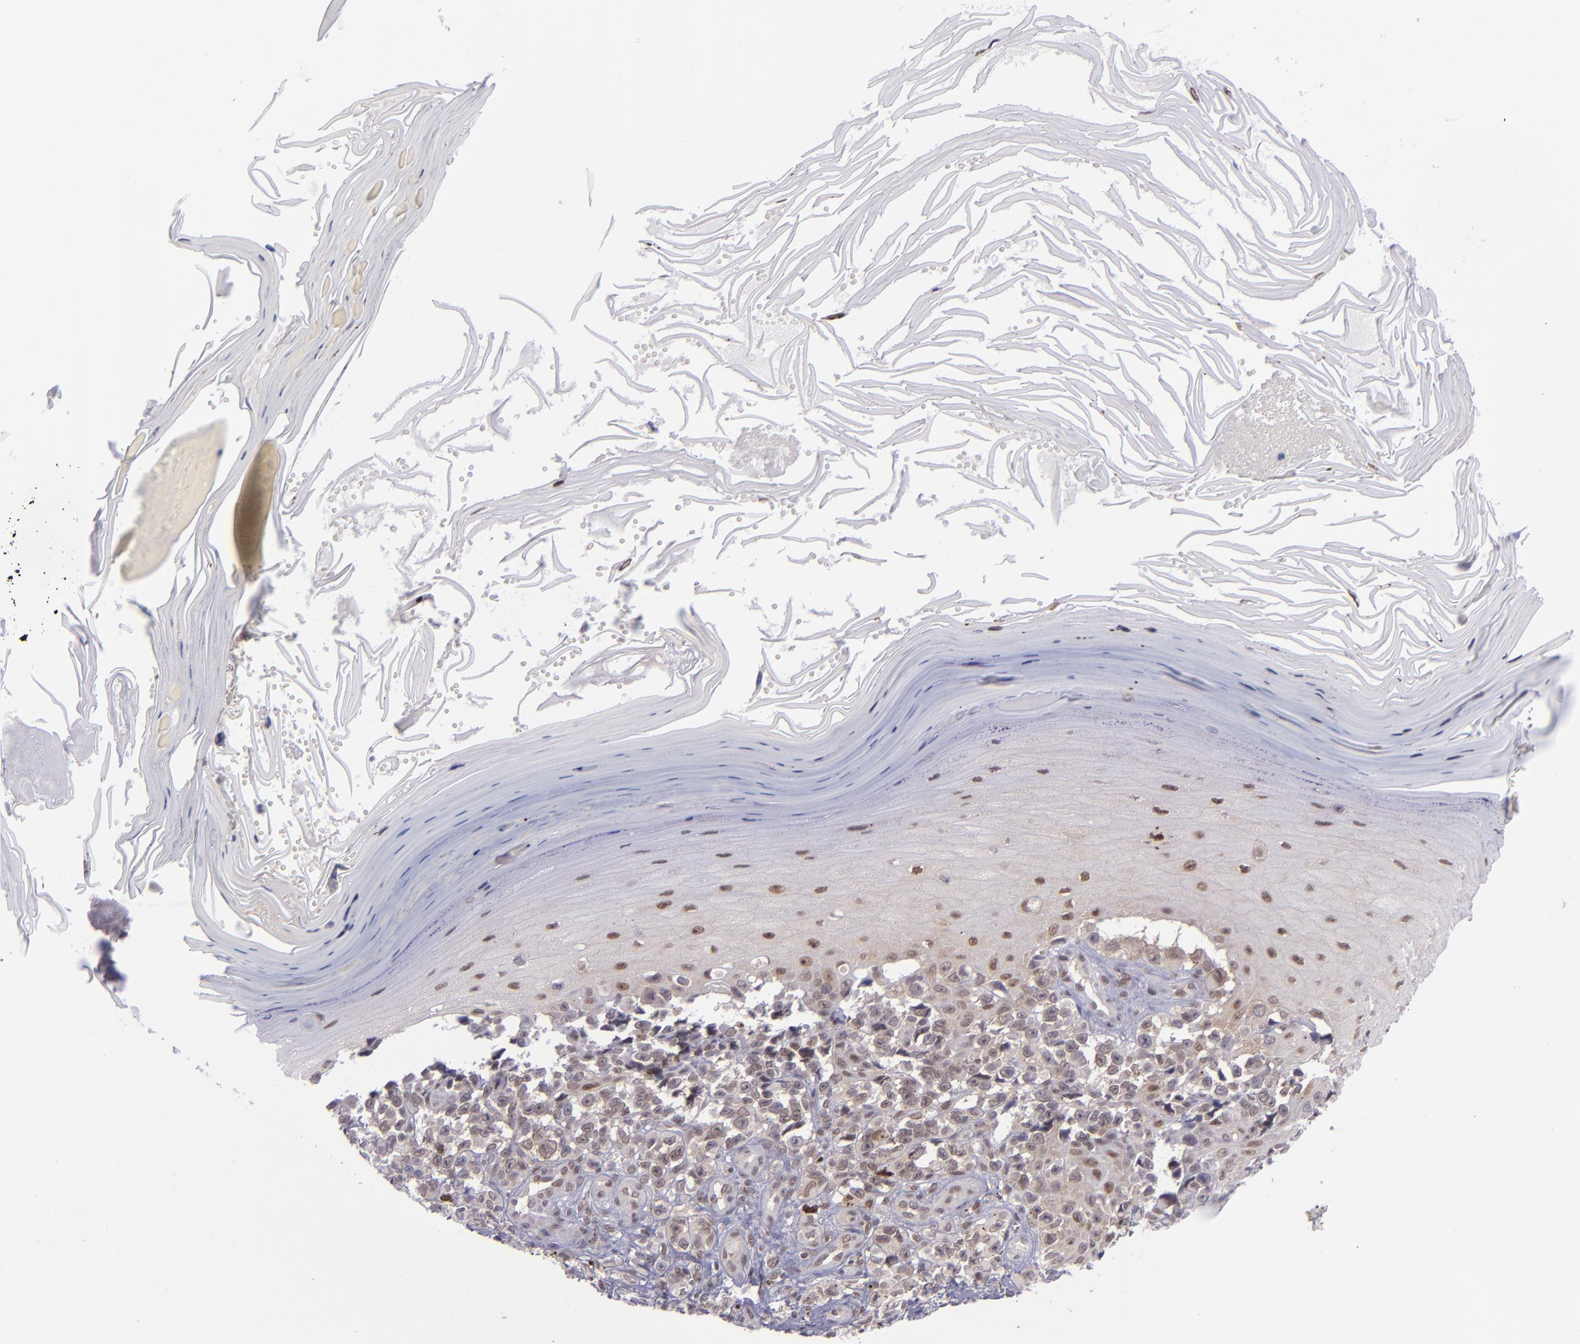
{"staining": {"intensity": "weak", "quantity": ">75%", "location": "cytoplasmic/membranous,nuclear"}, "tissue": "melanoma", "cell_type": "Tumor cells", "image_type": "cancer", "snomed": [{"axis": "morphology", "description": "Malignant melanoma, NOS"}, {"axis": "topography", "description": "Skin"}], "caption": "Weak cytoplasmic/membranous and nuclear positivity is present in about >75% of tumor cells in malignant melanoma.", "gene": "BAG1", "patient": {"sex": "female", "age": 82}}